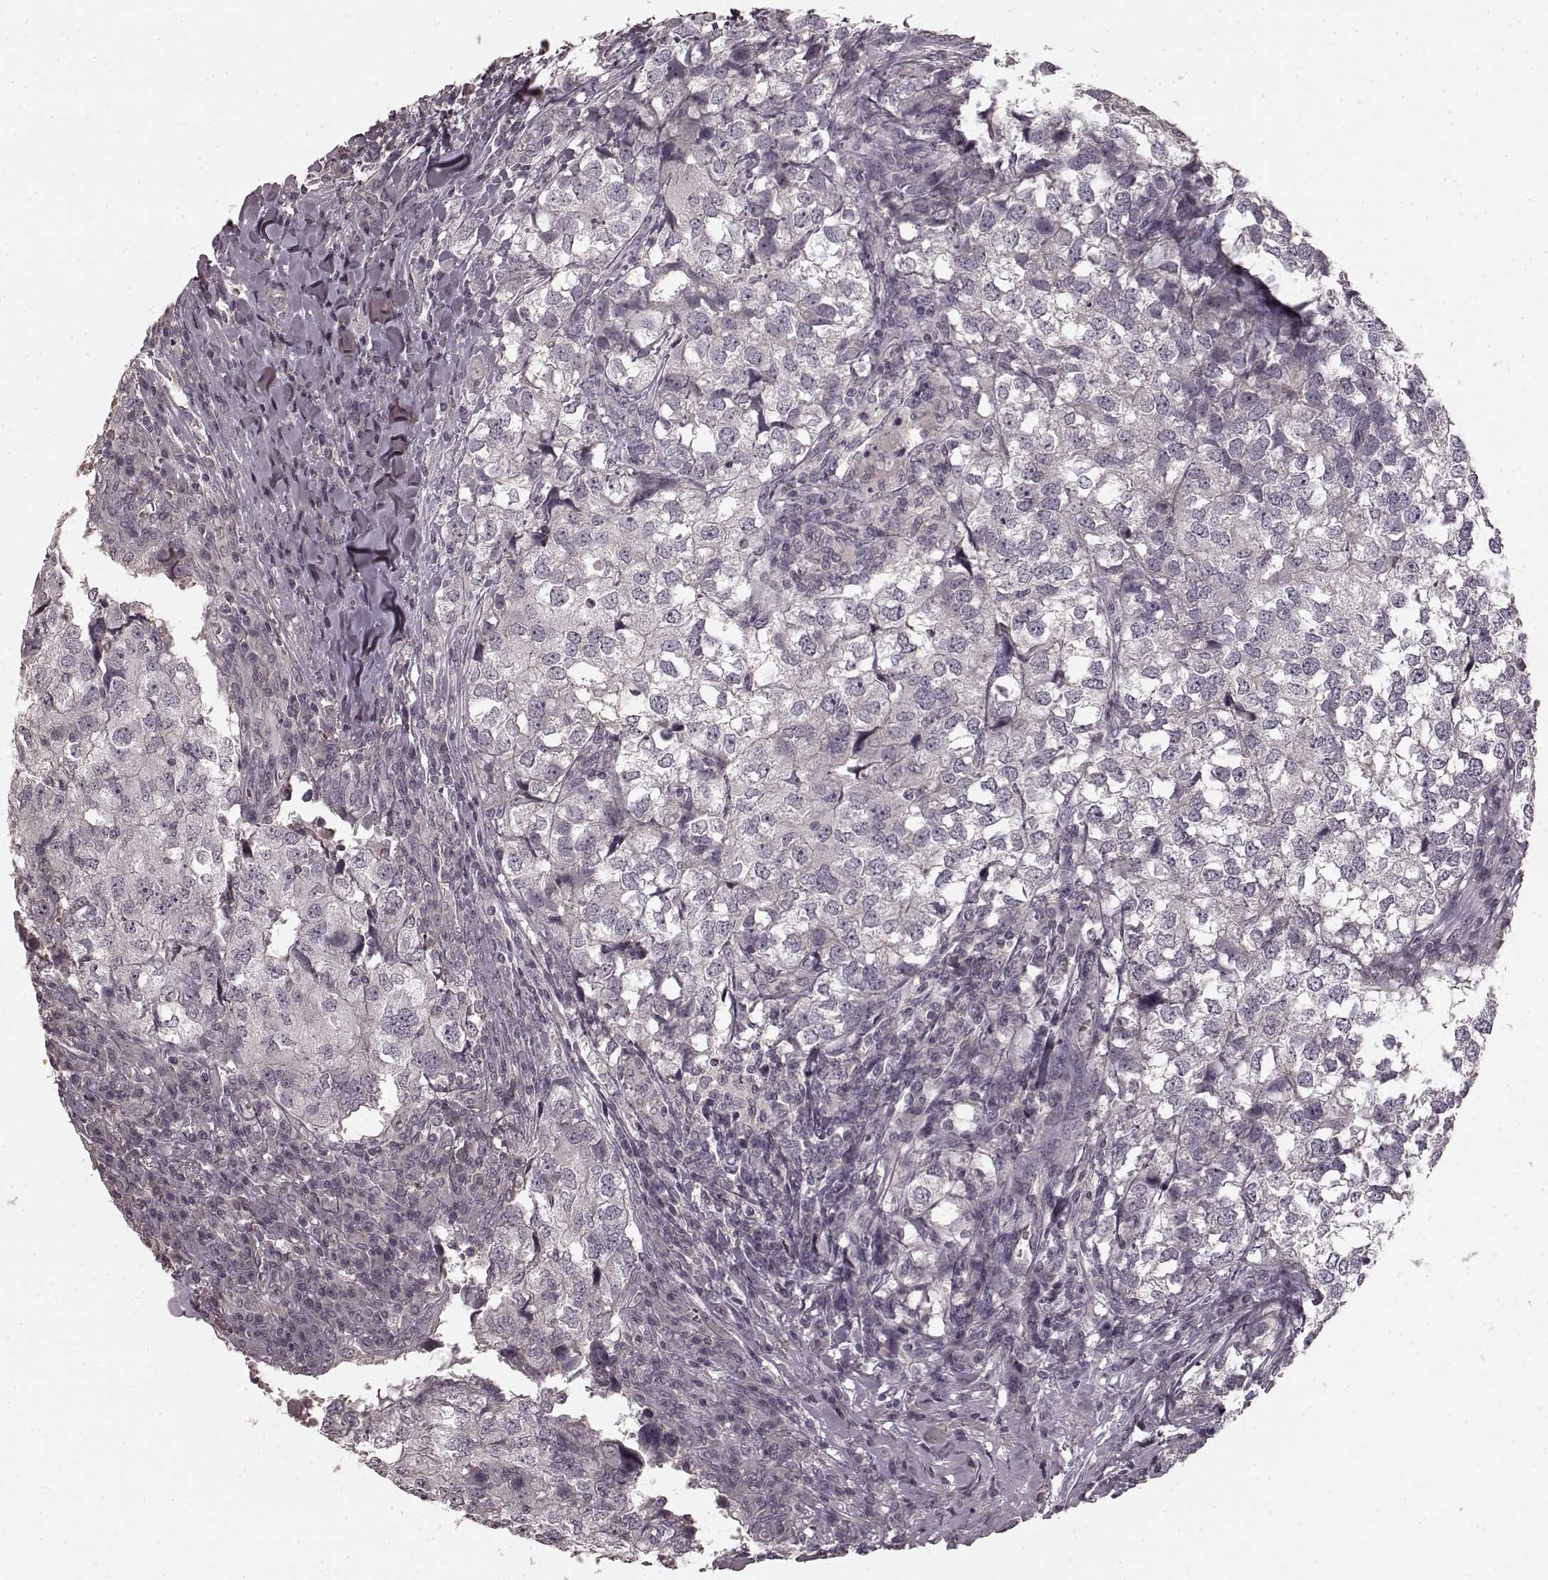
{"staining": {"intensity": "negative", "quantity": "none", "location": "none"}, "tissue": "breast cancer", "cell_type": "Tumor cells", "image_type": "cancer", "snomed": [{"axis": "morphology", "description": "Duct carcinoma"}, {"axis": "topography", "description": "Breast"}], "caption": "There is no significant positivity in tumor cells of breast cancer.", "gene": "PRKCE", "patient": {"sex": "female", "age": 30}}